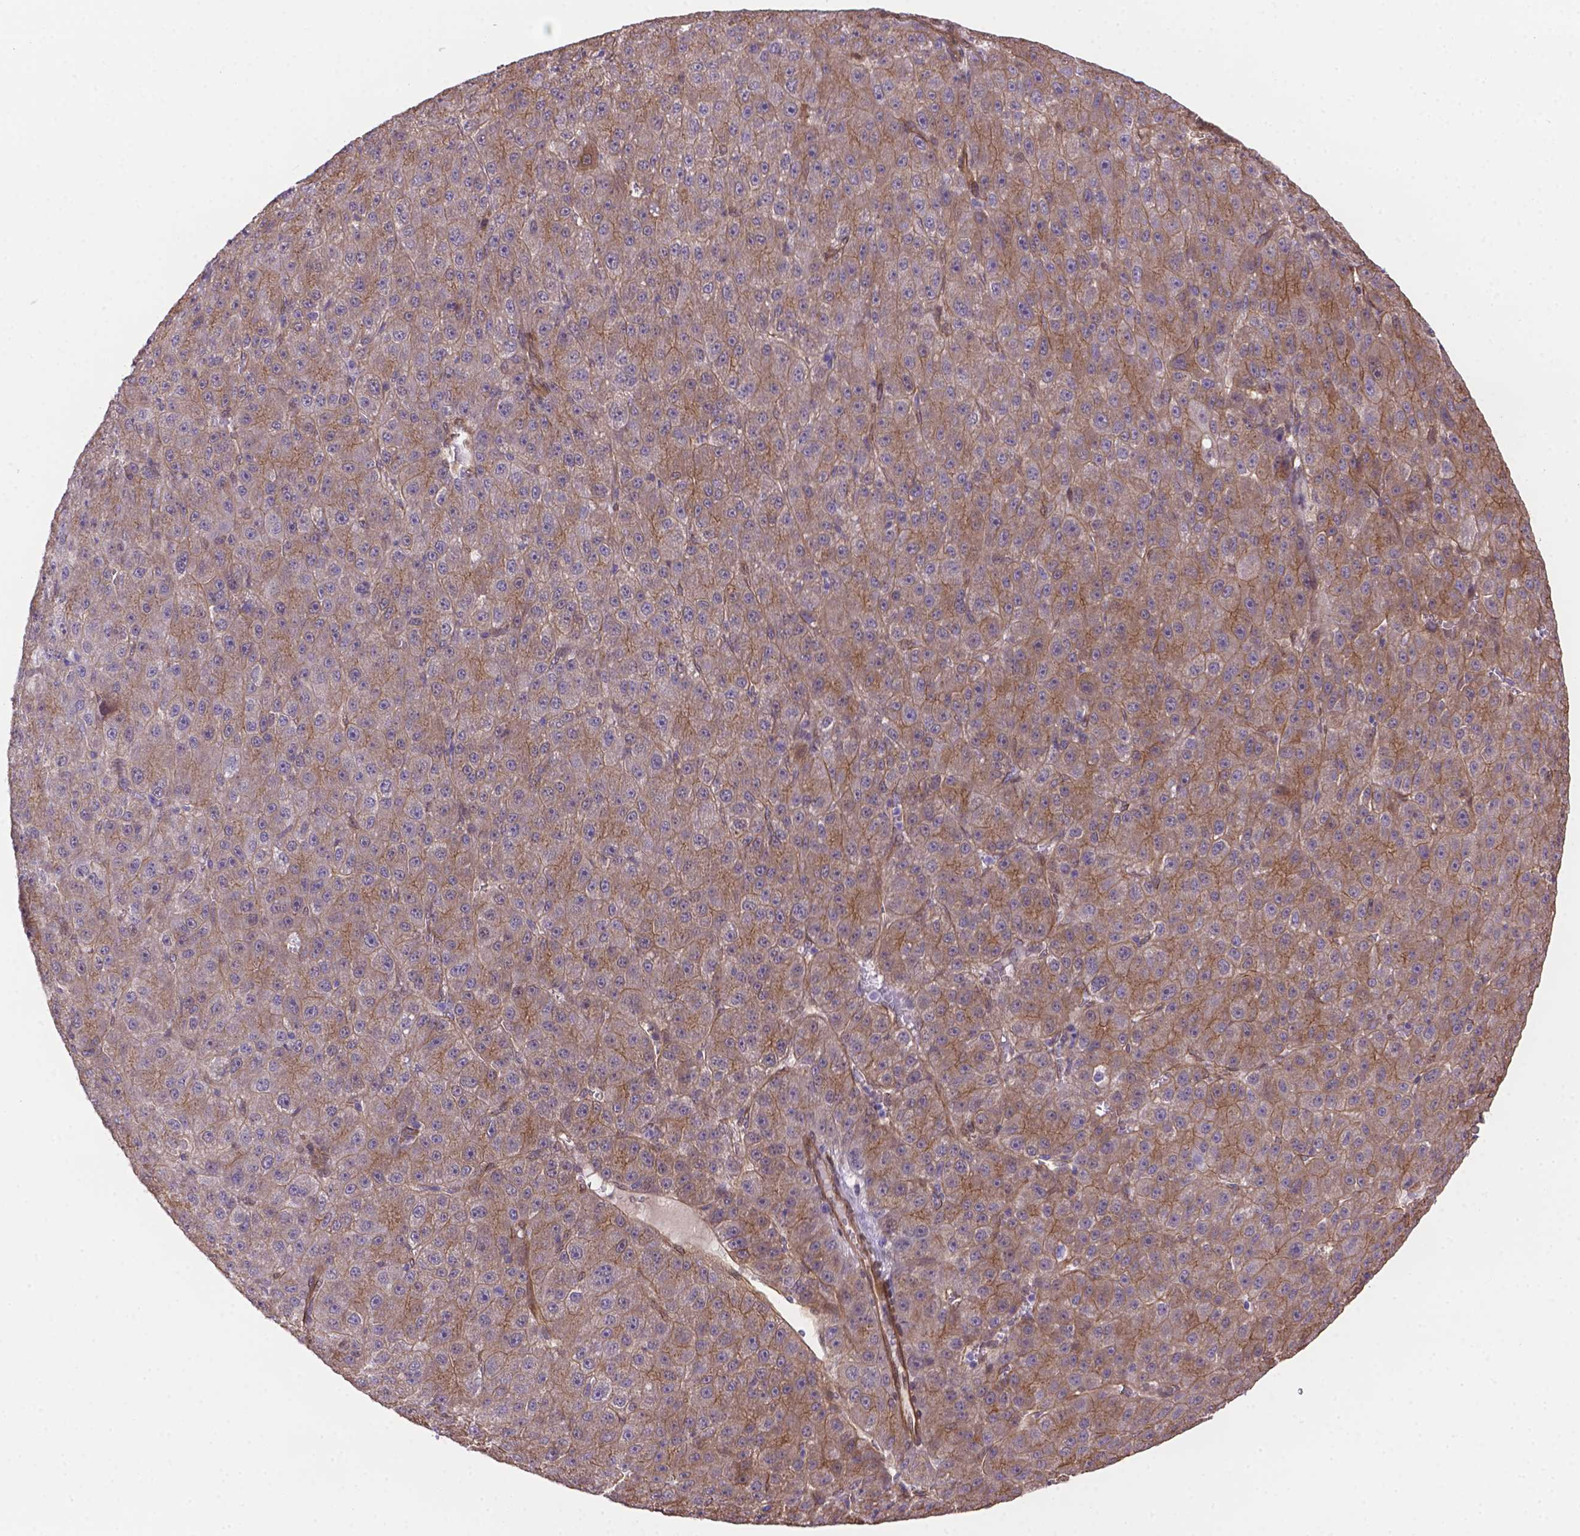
{"staining": {"intensity": "moderate", "quantity": "<25%", "location": "cytoplasmic/membranous"}, "tissue": "liver cancer", "cell_type": "Tumor cells", "image_type": "cancer", "snomed": [{"axis": "morphology", "description": "Carcinoma, Hepatocellular, NOS"}, {"axis": "topography", "description": "Liver"}], "caption": "Immunohistochemistry (IHC) of human liver cancer (hepatocellular carcinoma) reveals low levels of moderate cytoplasmic/membranous expression in approximately <25% of tumor cells. (IHC, brightfield microscopy, high magnification).", "gene": "YAP1", "patient": {"sex": "male", "age": 67}}